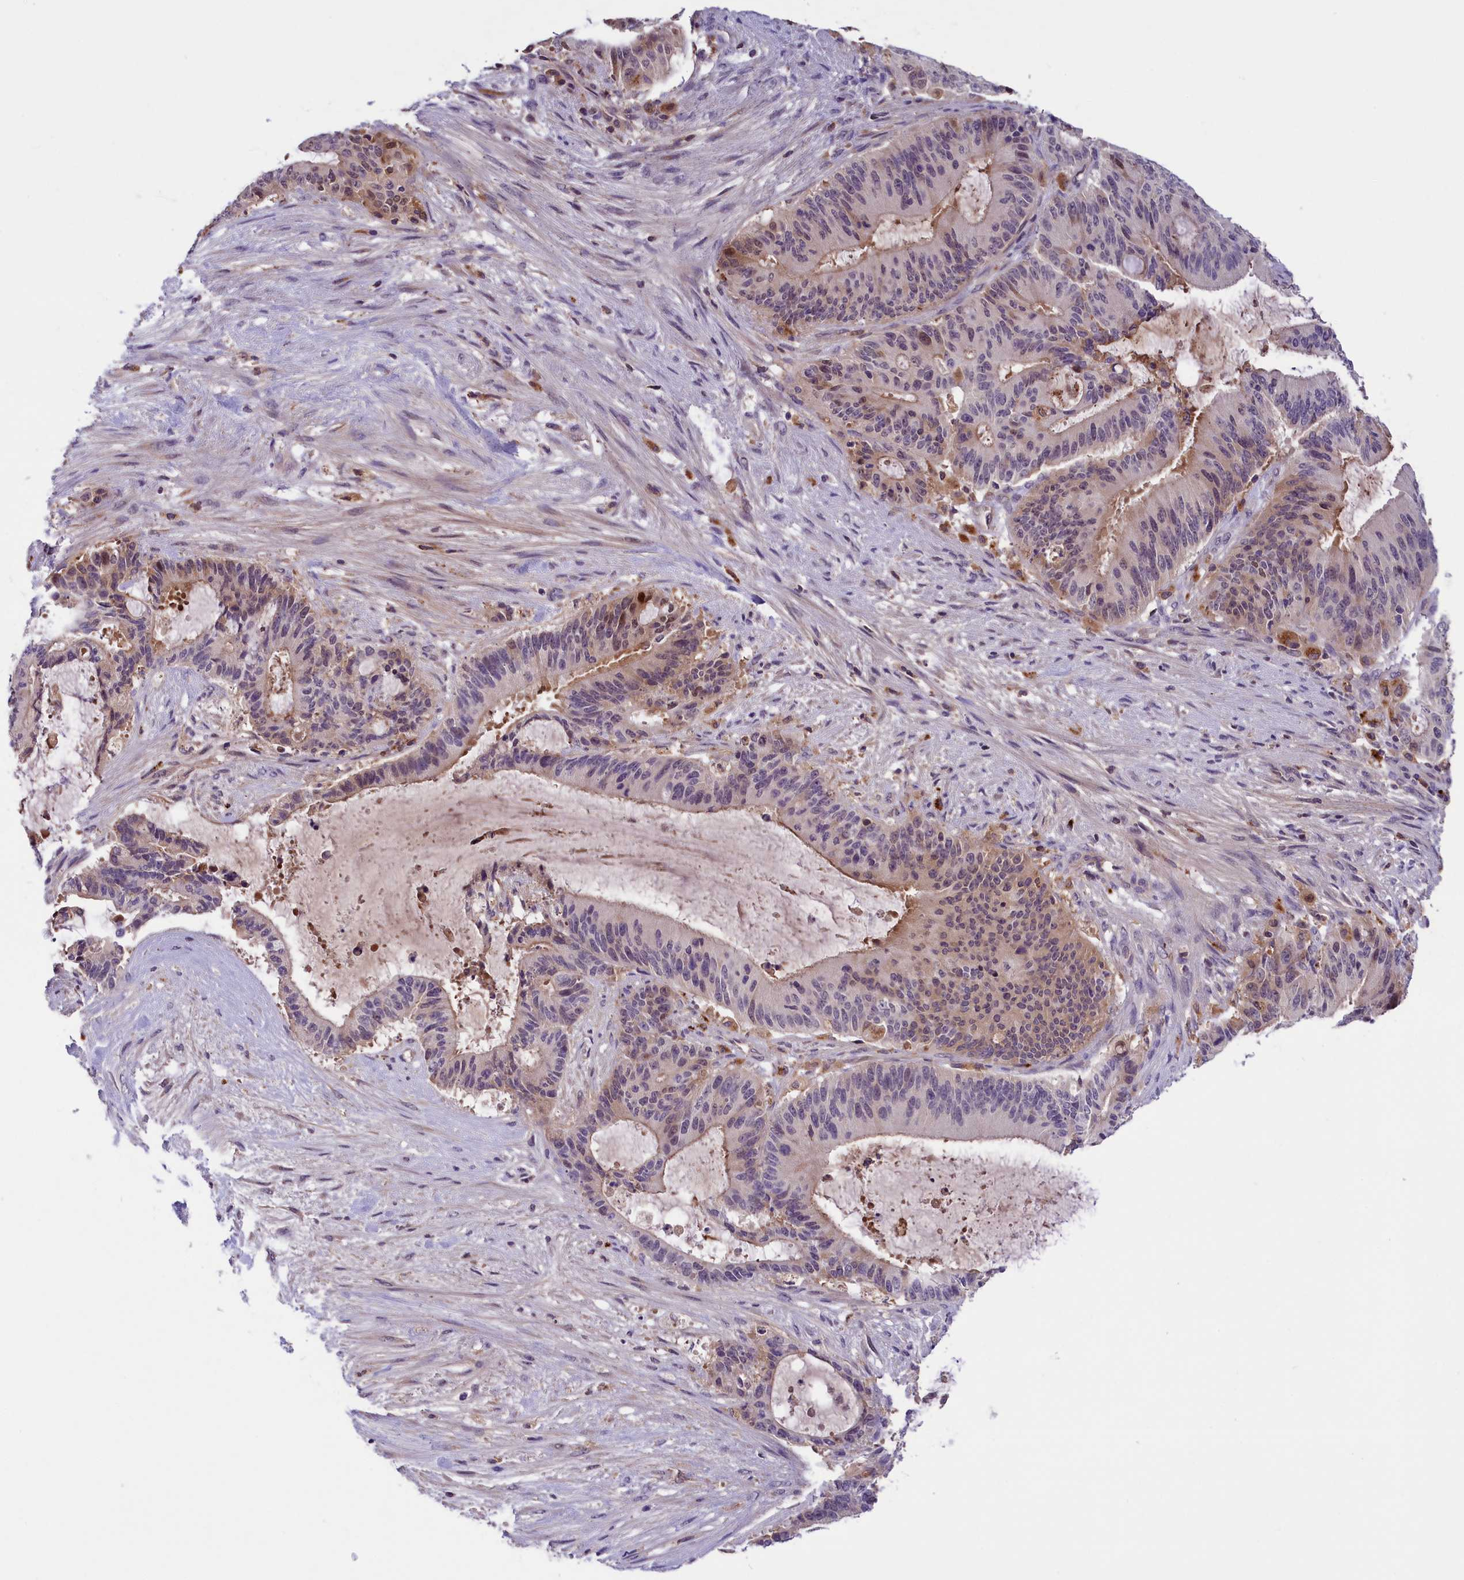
{"staining": {"intensity": "weak", "quantity": "25%-75%", "location": "cytoplasmic/membranous,nuclear"}, "tissue": "liver cancer", "cell_type": "Tumor cells", "image_type": "cancer", "snomed": [{"axis": "morphology", "description": "Normal tissue, NOS"}, {"axis": "morphology", "description": "Cholangiocarcinoma"}, {"axis": "topography", "description": "Liver"}, {"axis": "topography", "description": "Peripheral nerve tissue"}], "caption": "Protein staining shows weak cytoplasmic/membranous and nuclear staining in about 25%-75% of tumor cells in cholangiocarcinoma (liver).", "gene": "STYX", "patient": {"sex": "female", "age": 73}}